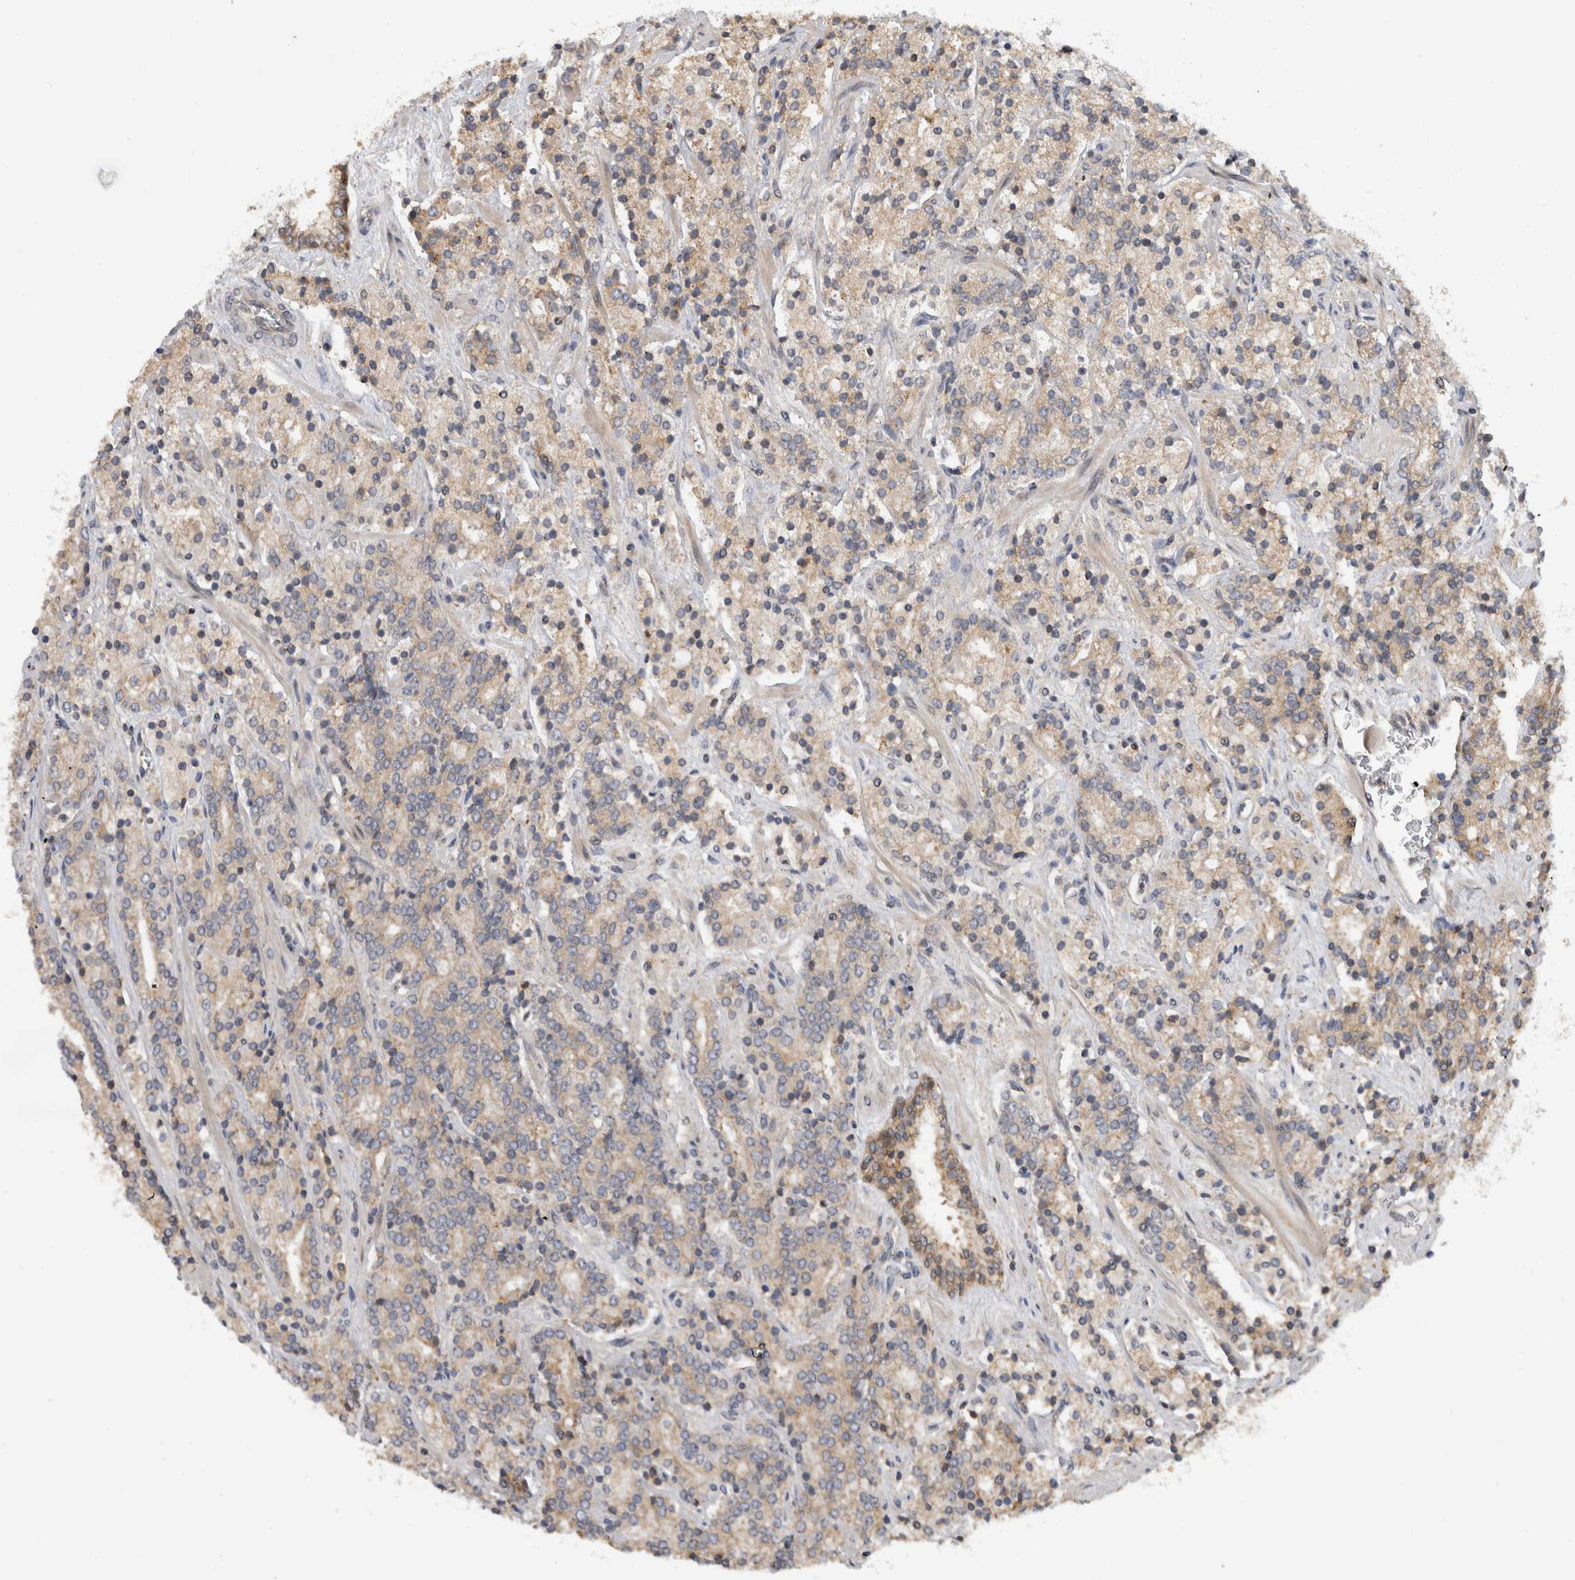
{"staining": {"intensity": "moderate", "quantity": "25%-75%", "location": "cytoplasmic/membranous"}, "tissue": "prostate cancer", "cell_type": "Tumor cells", "image_type": "cancer", "snomed": [{"axis": "morphology", "description": "Adenocarcinoma, High grade"}, {"axis": "topography", "description": "Prostate"}], "caption": "A high-resolution histopathology image shows immunohistochemistry (IHC) staining of prostate cancer (high-grade adenocarcinoma), which reveals moderate cytoplasmic/membranous staining in about 25%-75% of tumor cells.", "gene": "PARP6", "patient": {"sex": "male", "age": 71}}